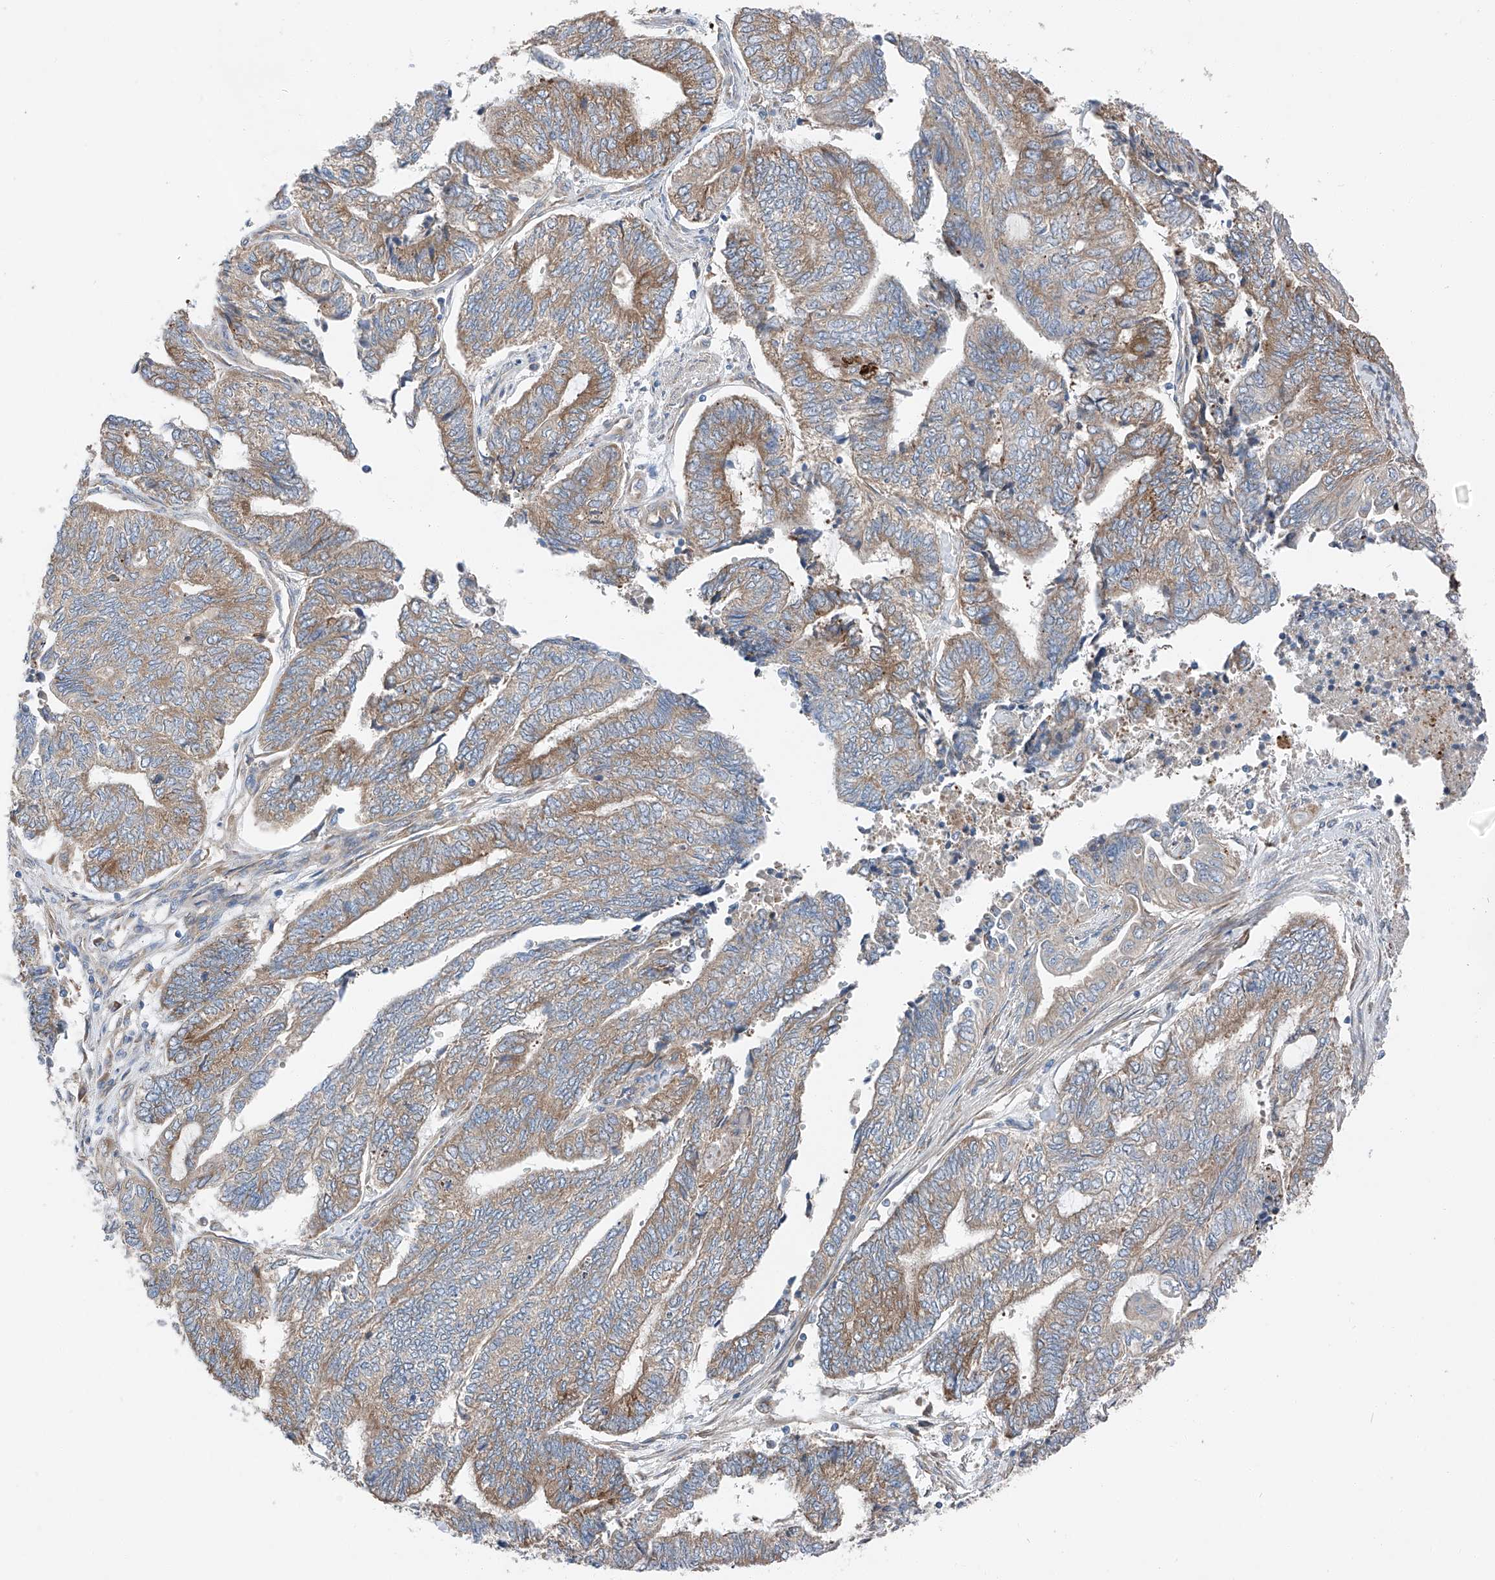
{"staining": {"intensity": "moderate", "quantity": "25%-75%", "location": "cytoplasmic/membranous"}, "tissue": "endometrial cancer", "cell_type": "Tumor cells", "image_type": "cancer", "snomed": [{"axis": "morphology", "description": "Adenocarcinoma, NOS"}, {"axis": "topography", "description": "Uterus"}, {"axis": "topography", "description": "Endometrium"}], "caption": "Immunohistochemistry (IHC) of human endometrial cancer (adenocarcinoma) reveals medium levels of moderate cytoplasmic/membranous positivity in about 25%-75% of tumor cells.", "gene": "ZC3H15", "patient": {"sex": "female", "age": 70}}